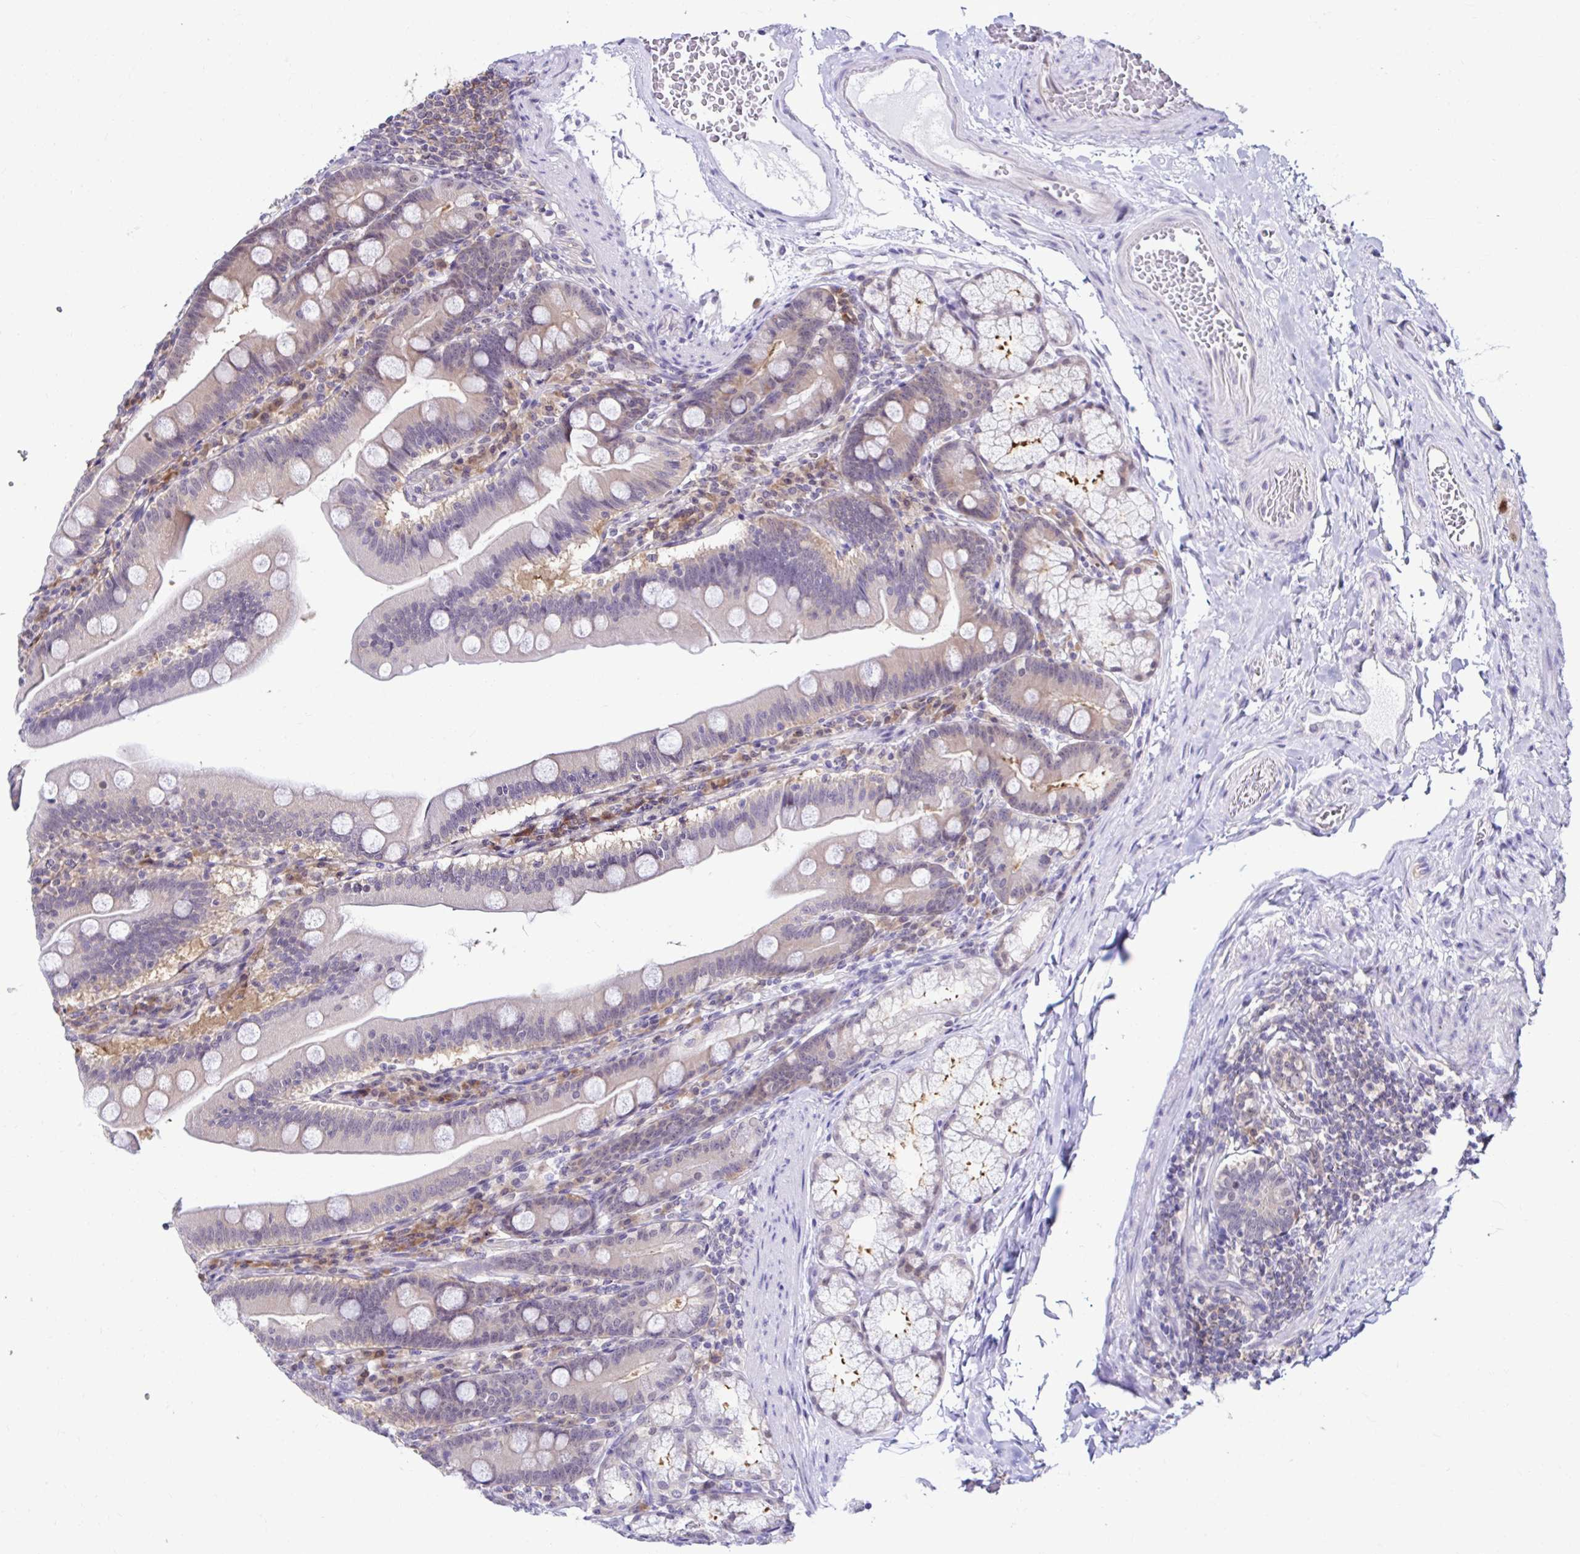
{"staining": {"intensity": "weak", "quantity": "<25%", "location": "nuclear"}, "tissue": "duodenum", "cell_type": "Glandular cells", "image_type": "normal", "snomed": [{"axis": "morphology", "description": "Normal tissue, NOS"}, {"axis": "topography", "description": "Duodenum"}], "caption": "High power microscopy micrograph of an immunohistochemistry (IHC) micrograph of unremarkable duodenum, revealing no significant positivity in glandular cells.", "gene": "PSMD3", "patient": {"sex": "female", "age": 67}}